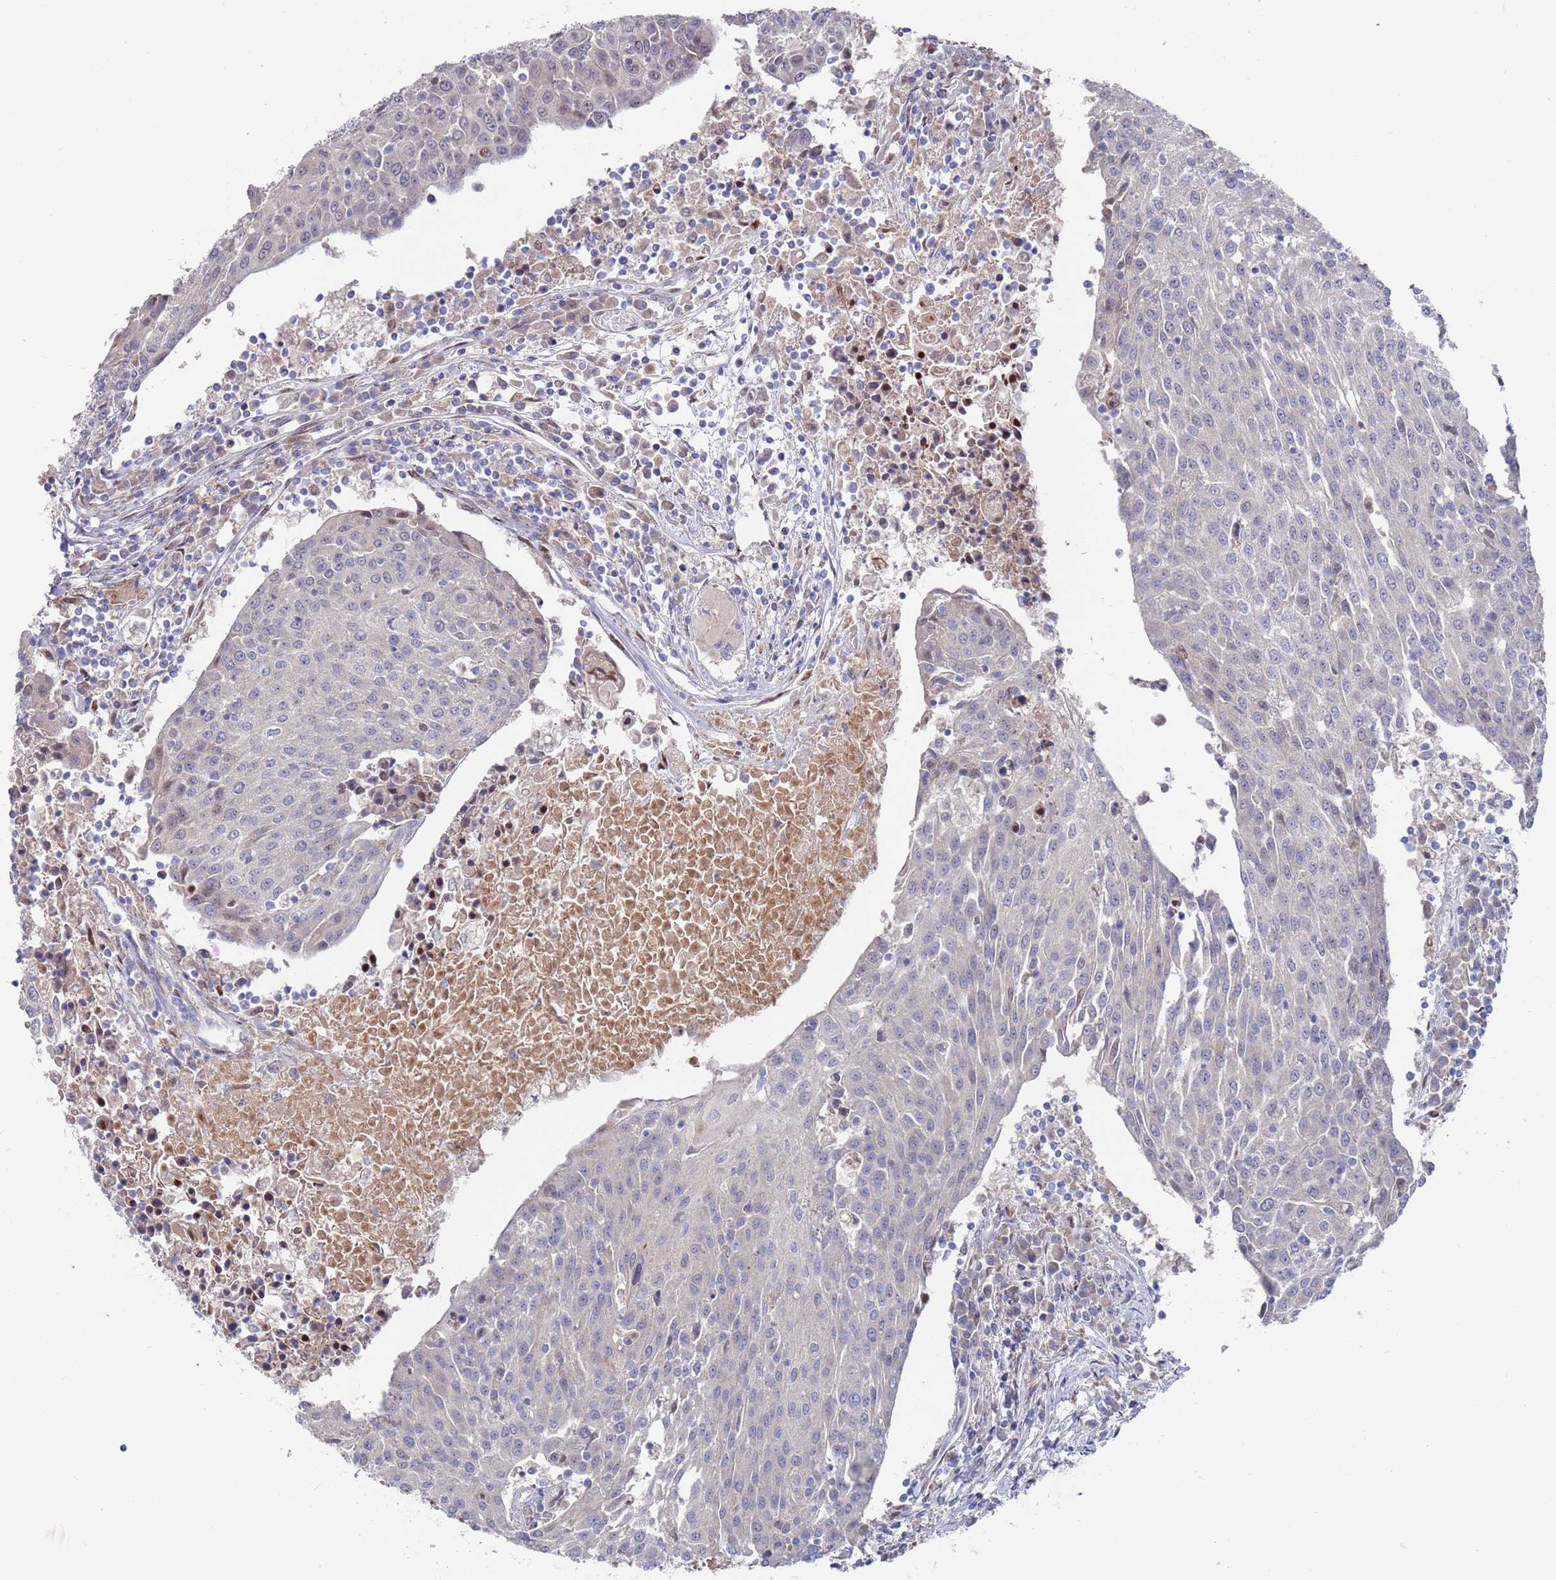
{"staining": {"intensity": "negative", "quantity": "none", "location": "none"}, "tissue": "urothelial cancer", "cell_type": "Tumor cells", "image_type": "cancer", "snomed": [{"axis": "morphology", "description": "Urothelial carcinoma, High grade"}, {"axis": "topography", "description": "Urinary bladder"}], "caption": "There is no significant expression in tumor cells of urothelial carcinoma (high-grade). Nuclei are stained in blue.", "gene": "FBXO27", "patient": {"sex": "female", "age": 85}}